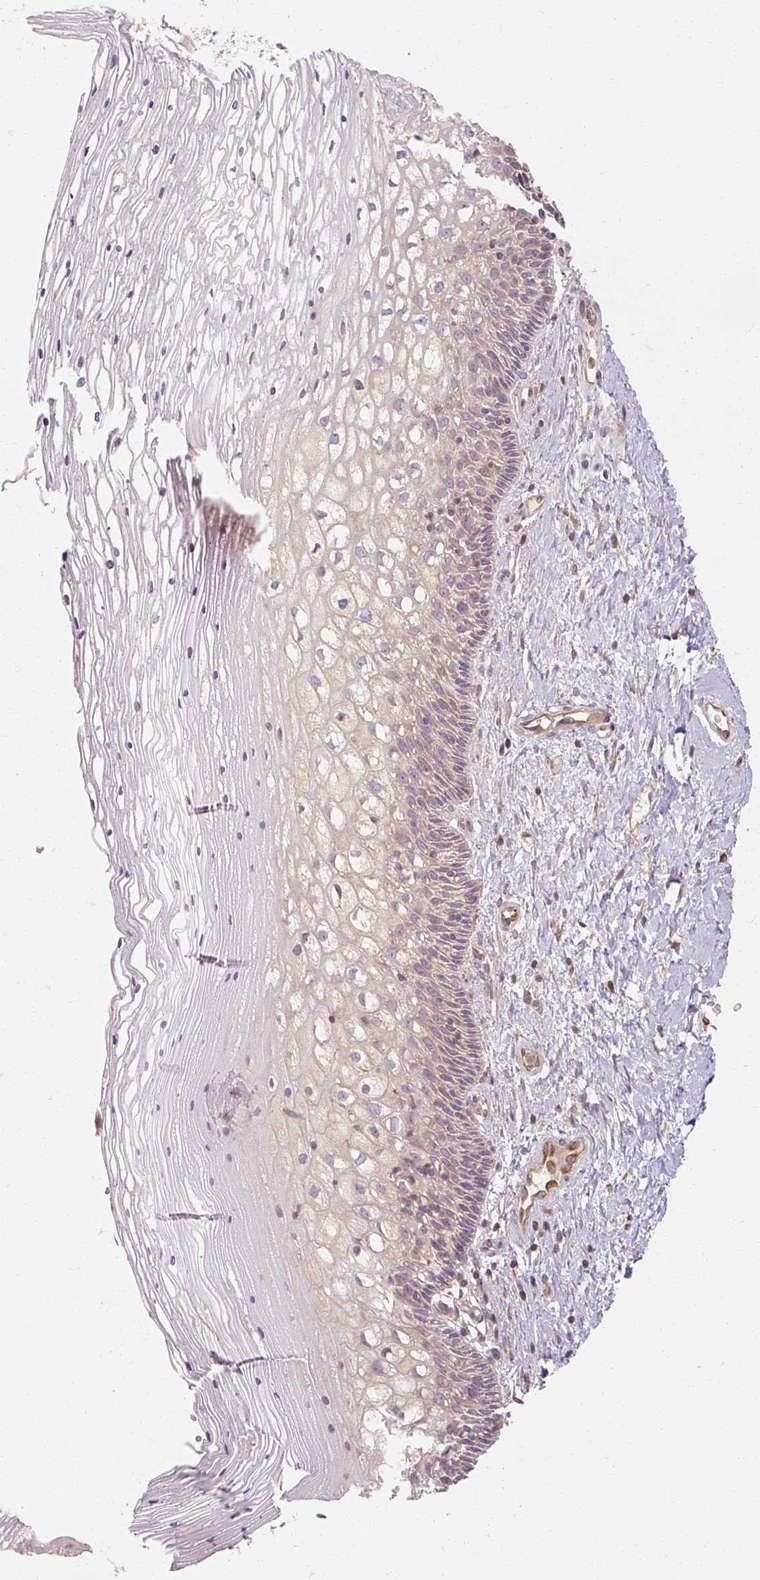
{"staining": {"intensity": "weak", "quantity": "<25%", "location": "cytoplasmic/membranous"}, "tissue": "cervix", "cell_type": "Glandular cells", "image_type": "normal", "snomed": [{"axis": "morphology", "description": "Normal tissue, NOS"}, {"axis": "topography", "description": "Cervix"}], "caption": "This image is of normal cervix stained with immunohistochemistry to label a protein in brown with the nuclei are counter-stained blue. There is no staining in glandular cells.", "gene": "RB1CC1", "patient": {"sex": "female", "age": 36}}